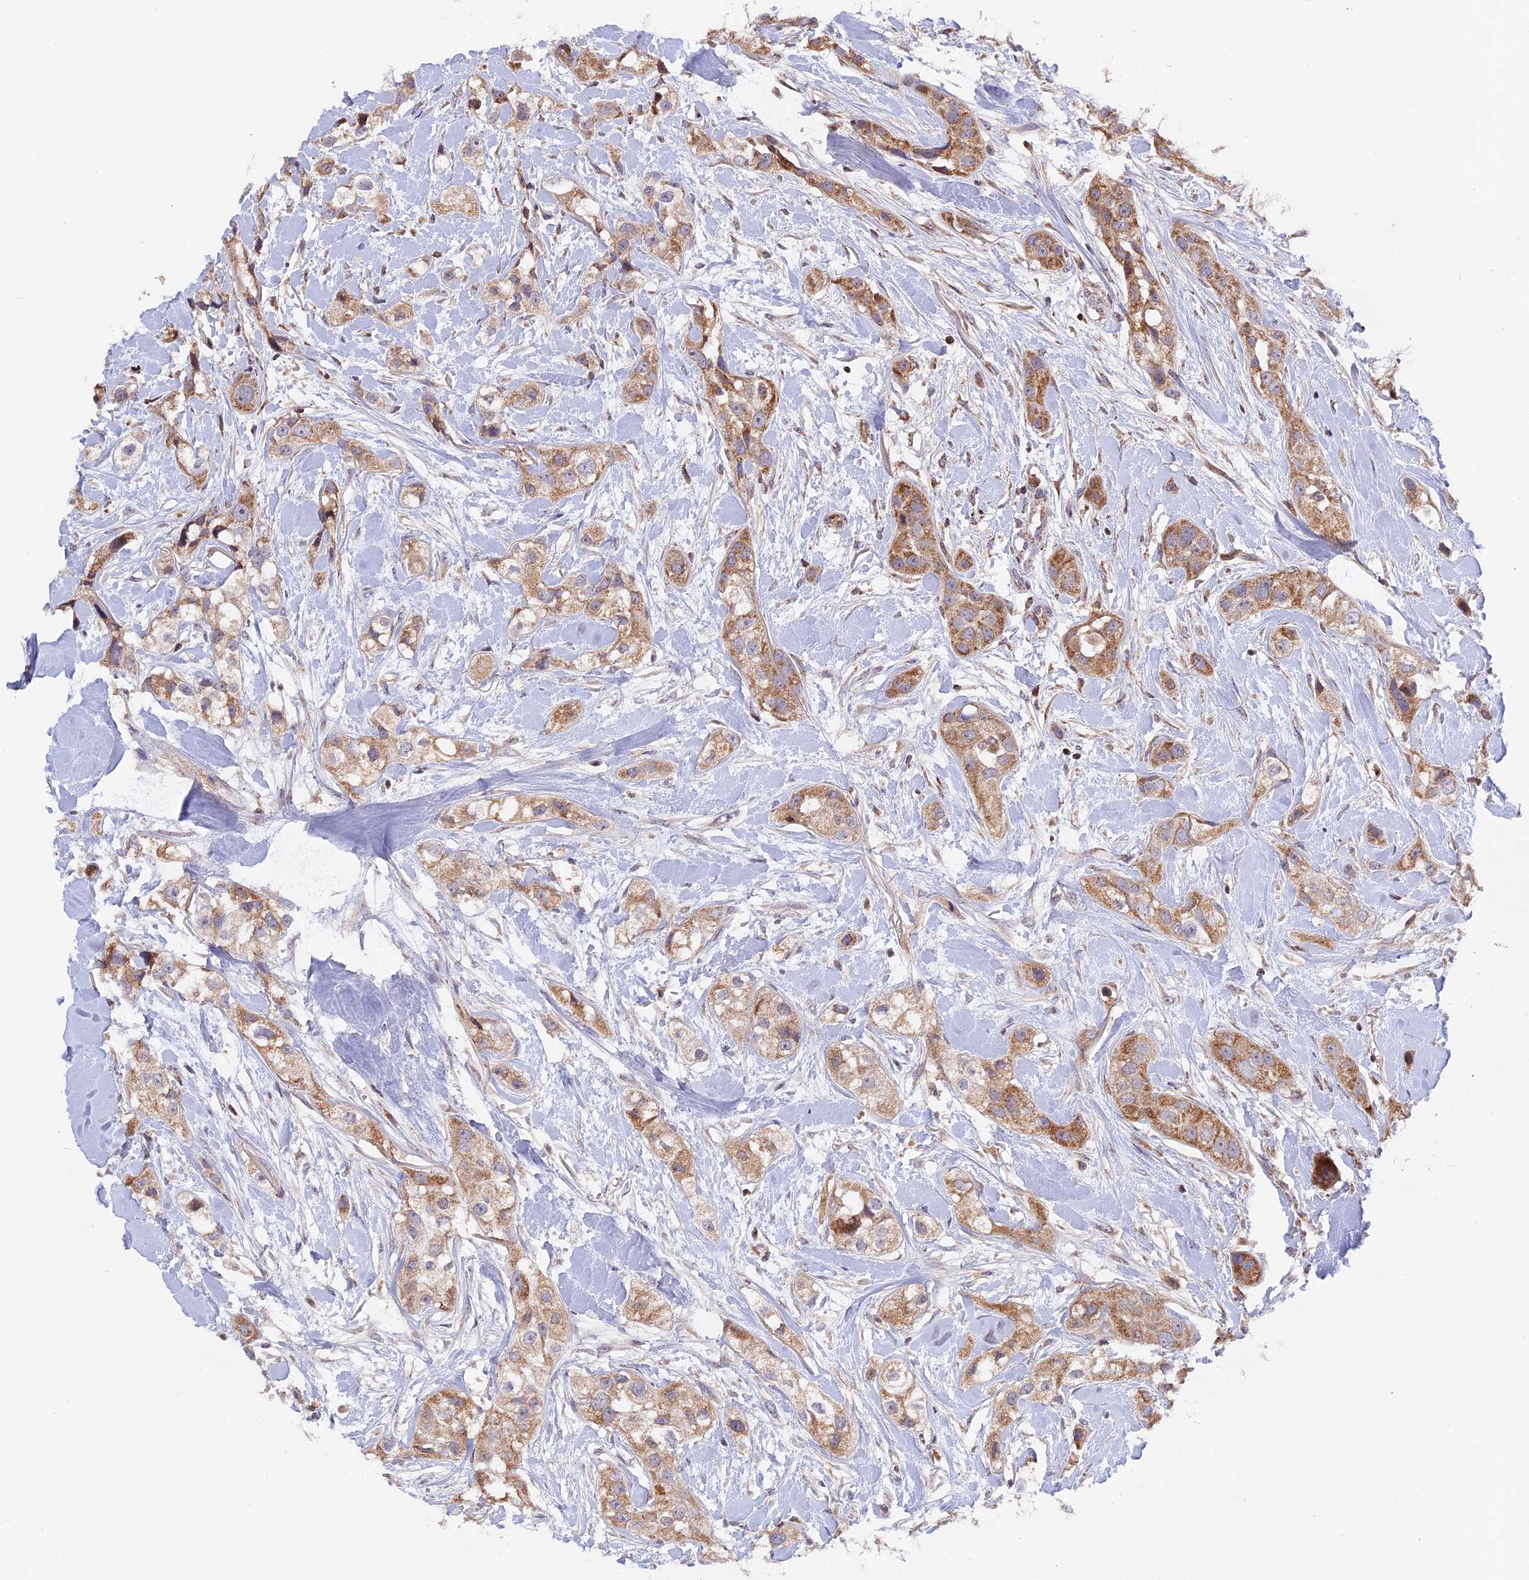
{"staining": {"intensity": "moderate", "quantity": ">75%", "location": "cytoplasmic/membranous"}, "tissue": "head and neck cancer", "cell_type": "Tumor cells", "image_type": "cancer", "snomed": [{"axis": "morphology", "description": "Normal tissue, NOS"}, {"axis": "morphology", "description": "Squamous cell carcinoma, NOS"}, {"axis": "topography", "description": "Skeletal muscle"}, {"axis": "topography", "description": "Head-Neck"}], "caption": "Squamous cell carcinoma (head and neck) was stained to show a protein in brown. There is medium levels of moderate cytoplasmic/membranous positivity in approximately >75% of tumor cells.", "gene": "MPV17L", "patient": {"sex": "male", "age": 51}}